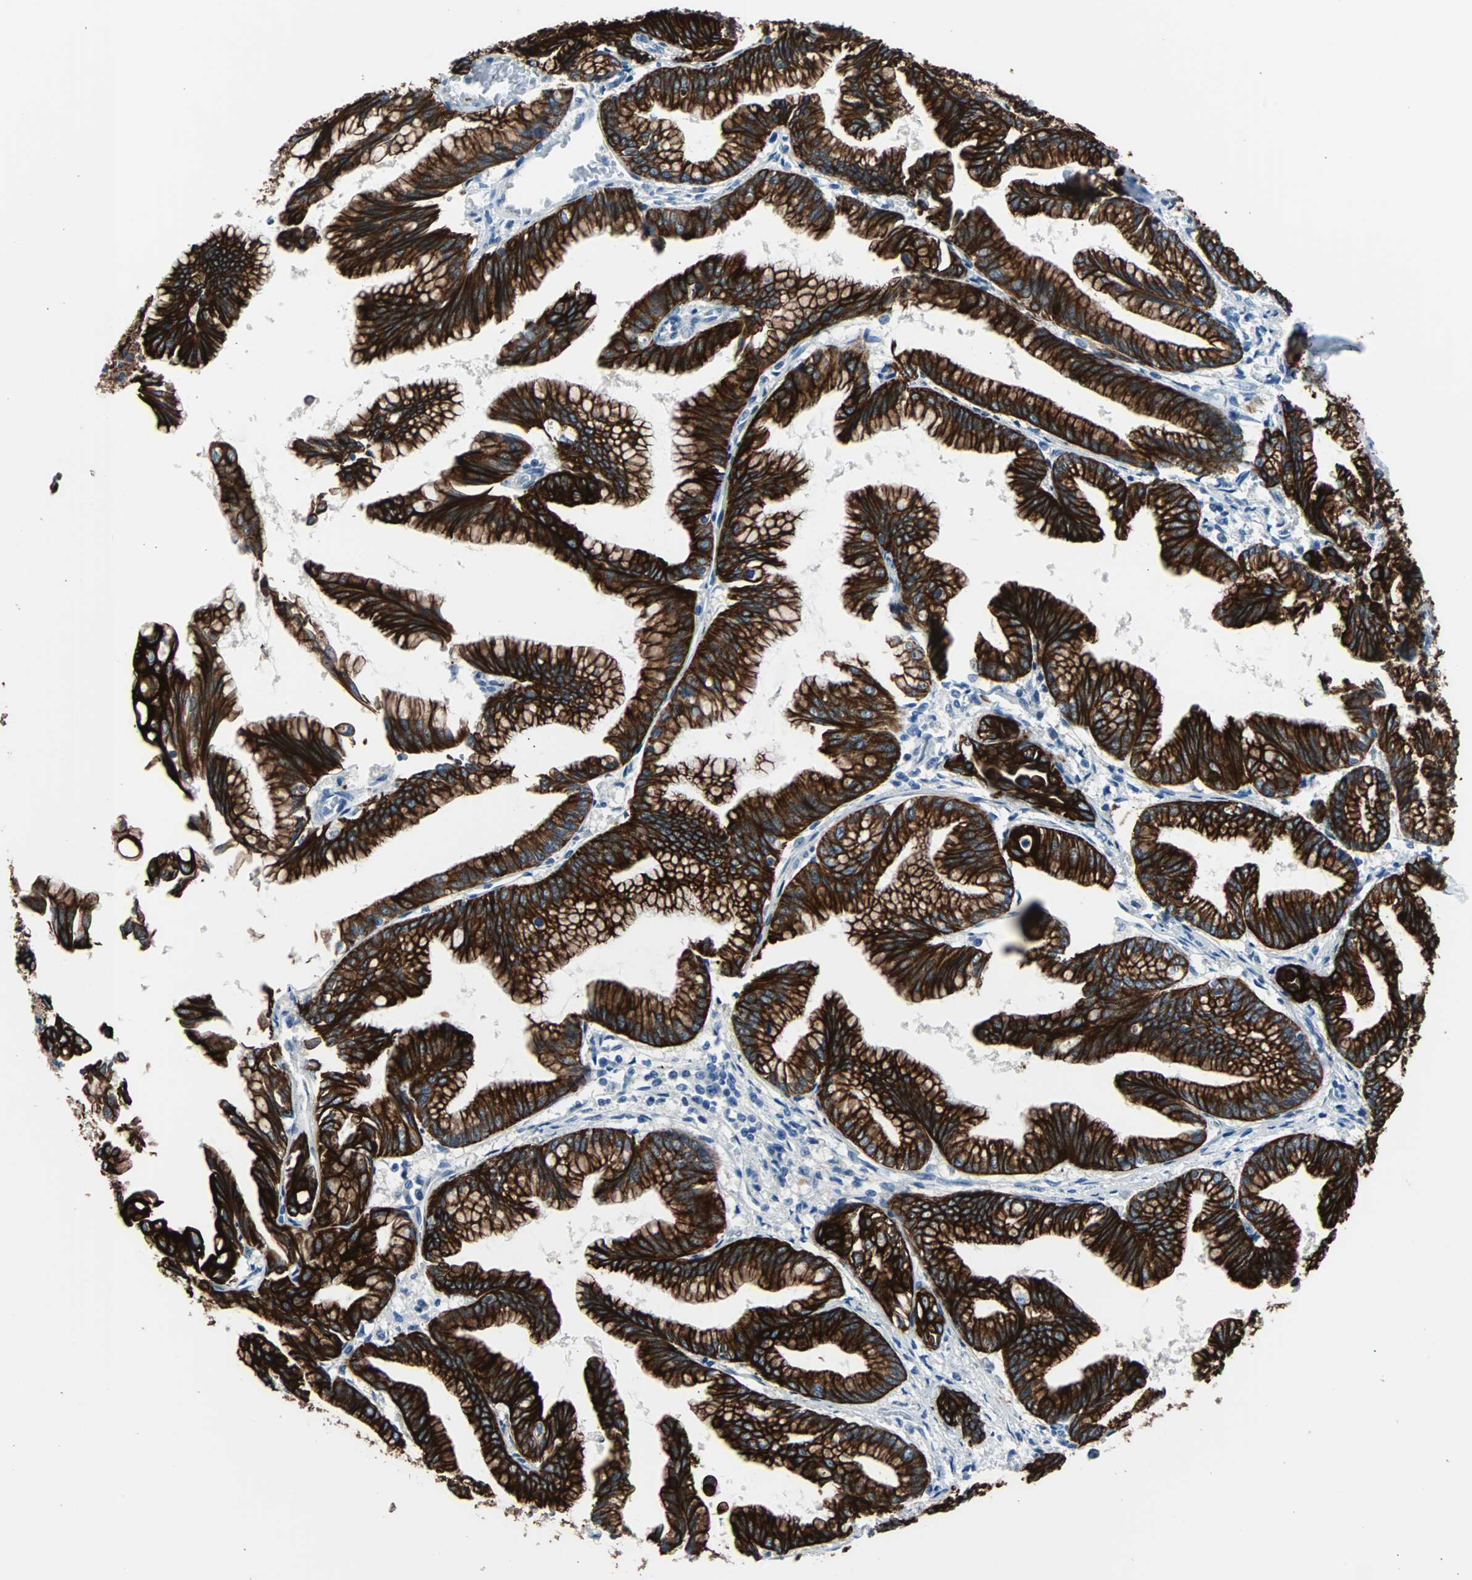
{"staining": {"intensity": "strong", "quantity": ">75%", "location": "cytoplasmic/membranous"}, "tissue": "pancreatic cancer", "cell_type": "Tumor cells", "image_type": "cancer", "snomed": [{"axis": "morphology", "description": "Adenocarcinoma, NOS"}, {"axis": "topography", "description": "Pancreas"}], "caption": "Strong cytoplasmic/membranous protein expression is identified in about >75% of tumor cells in adenocarcinoma (pancreatic).", "gene": "KRT7", "patient": {"sex": "female", "age": 64}}